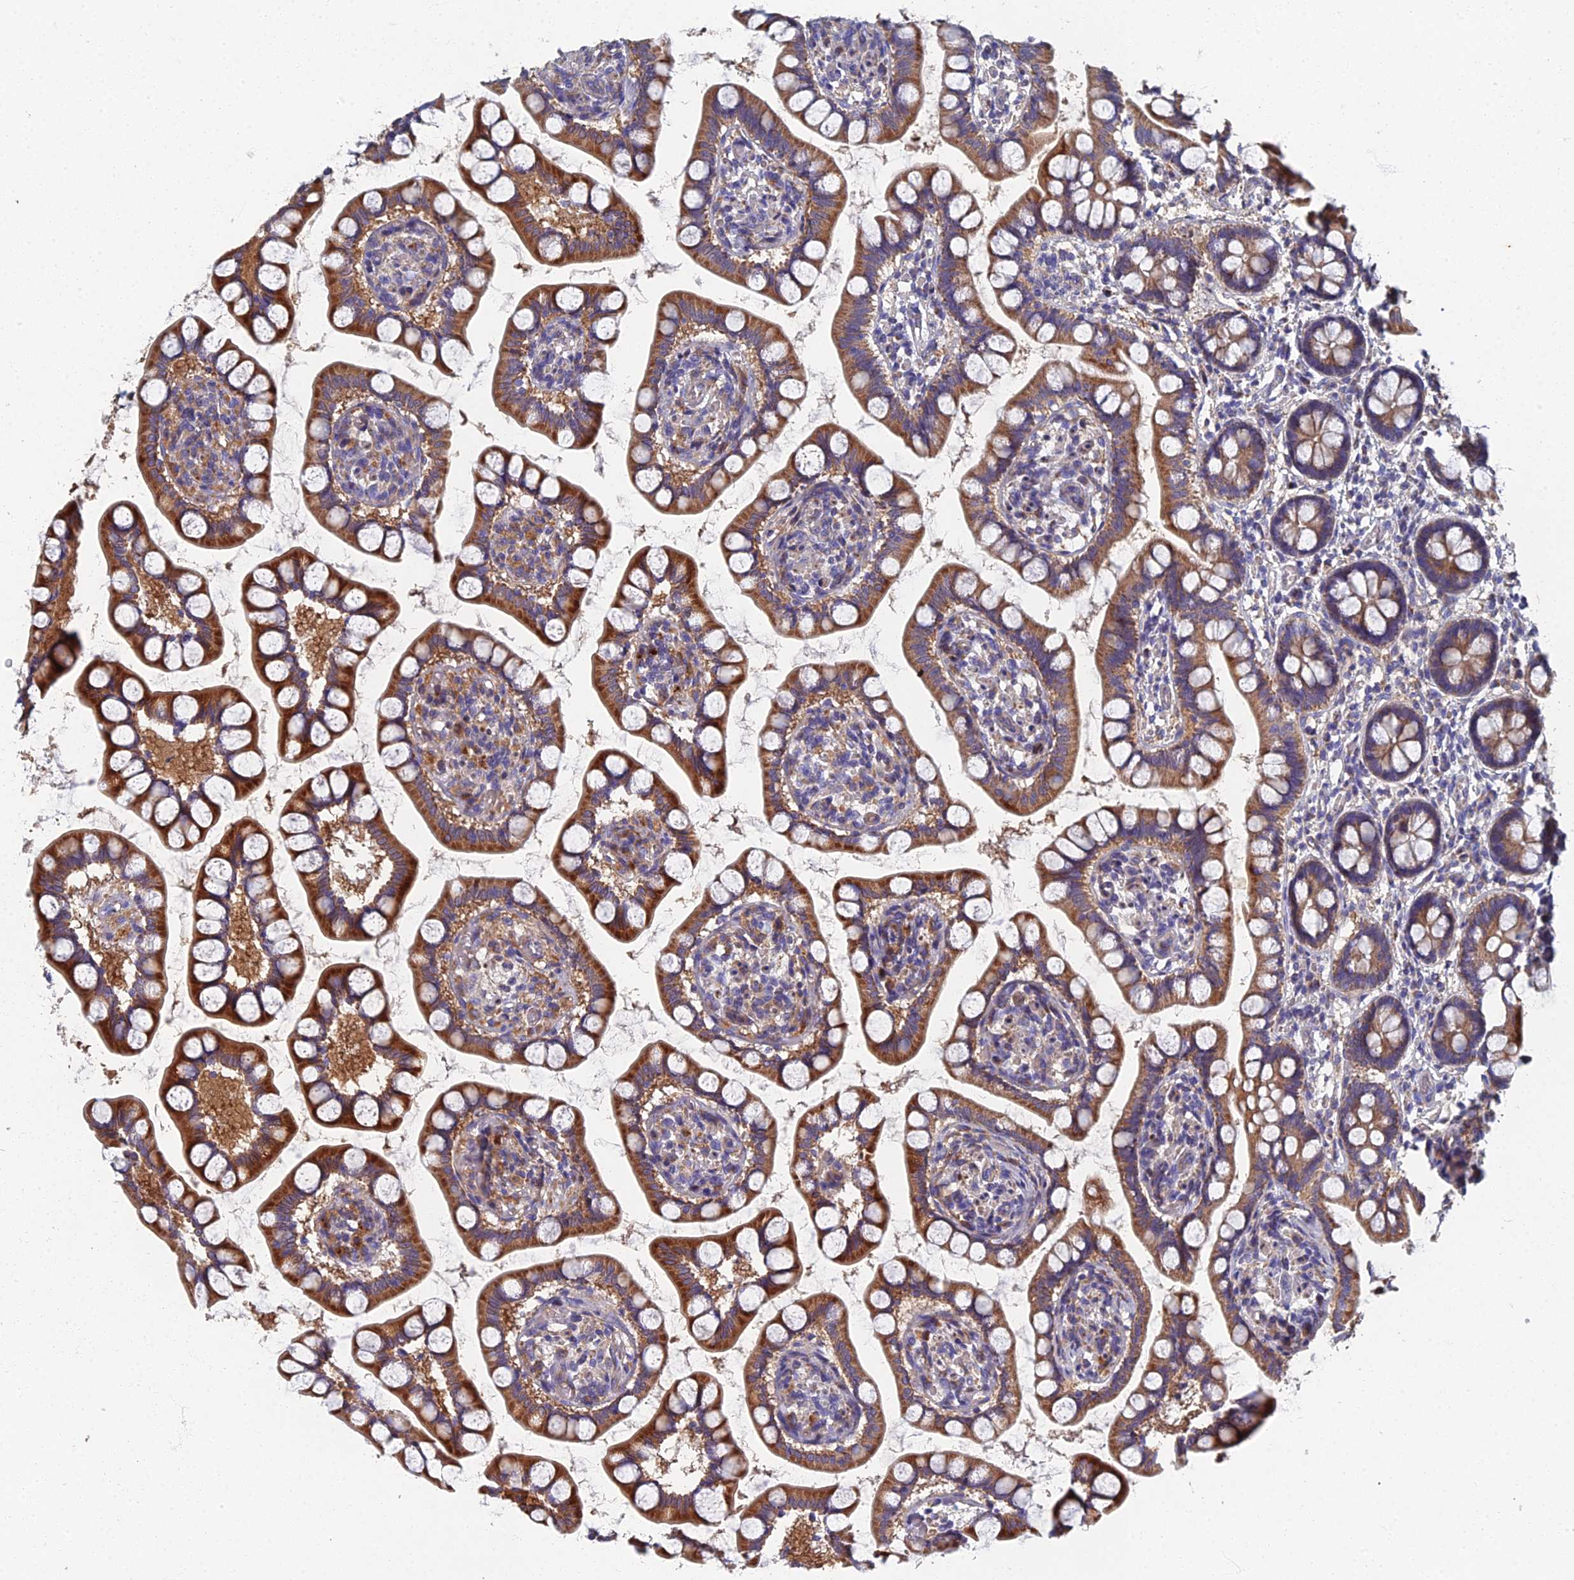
{"staining": {"intensity": "strong", "quantity": ">75%", "location": "cytoplasmic/membranous"}, "tissue": "small intestine", "cell_type": "Glandular cells", "image_type": "normal", "snomed": [{"axis": "morphology", "description": "Normal tissue, NOS"}, {"axis": "topography", "description": "Small intestine"}], "caption": "A high-resolution micrograph shows IHC staining of benign small intestine, which shows strong cytoplasmic/membranous staining in about >75% of glandular cells.", "gene": "RNASEK", "patient": {"sex": "male", "age": 52}}